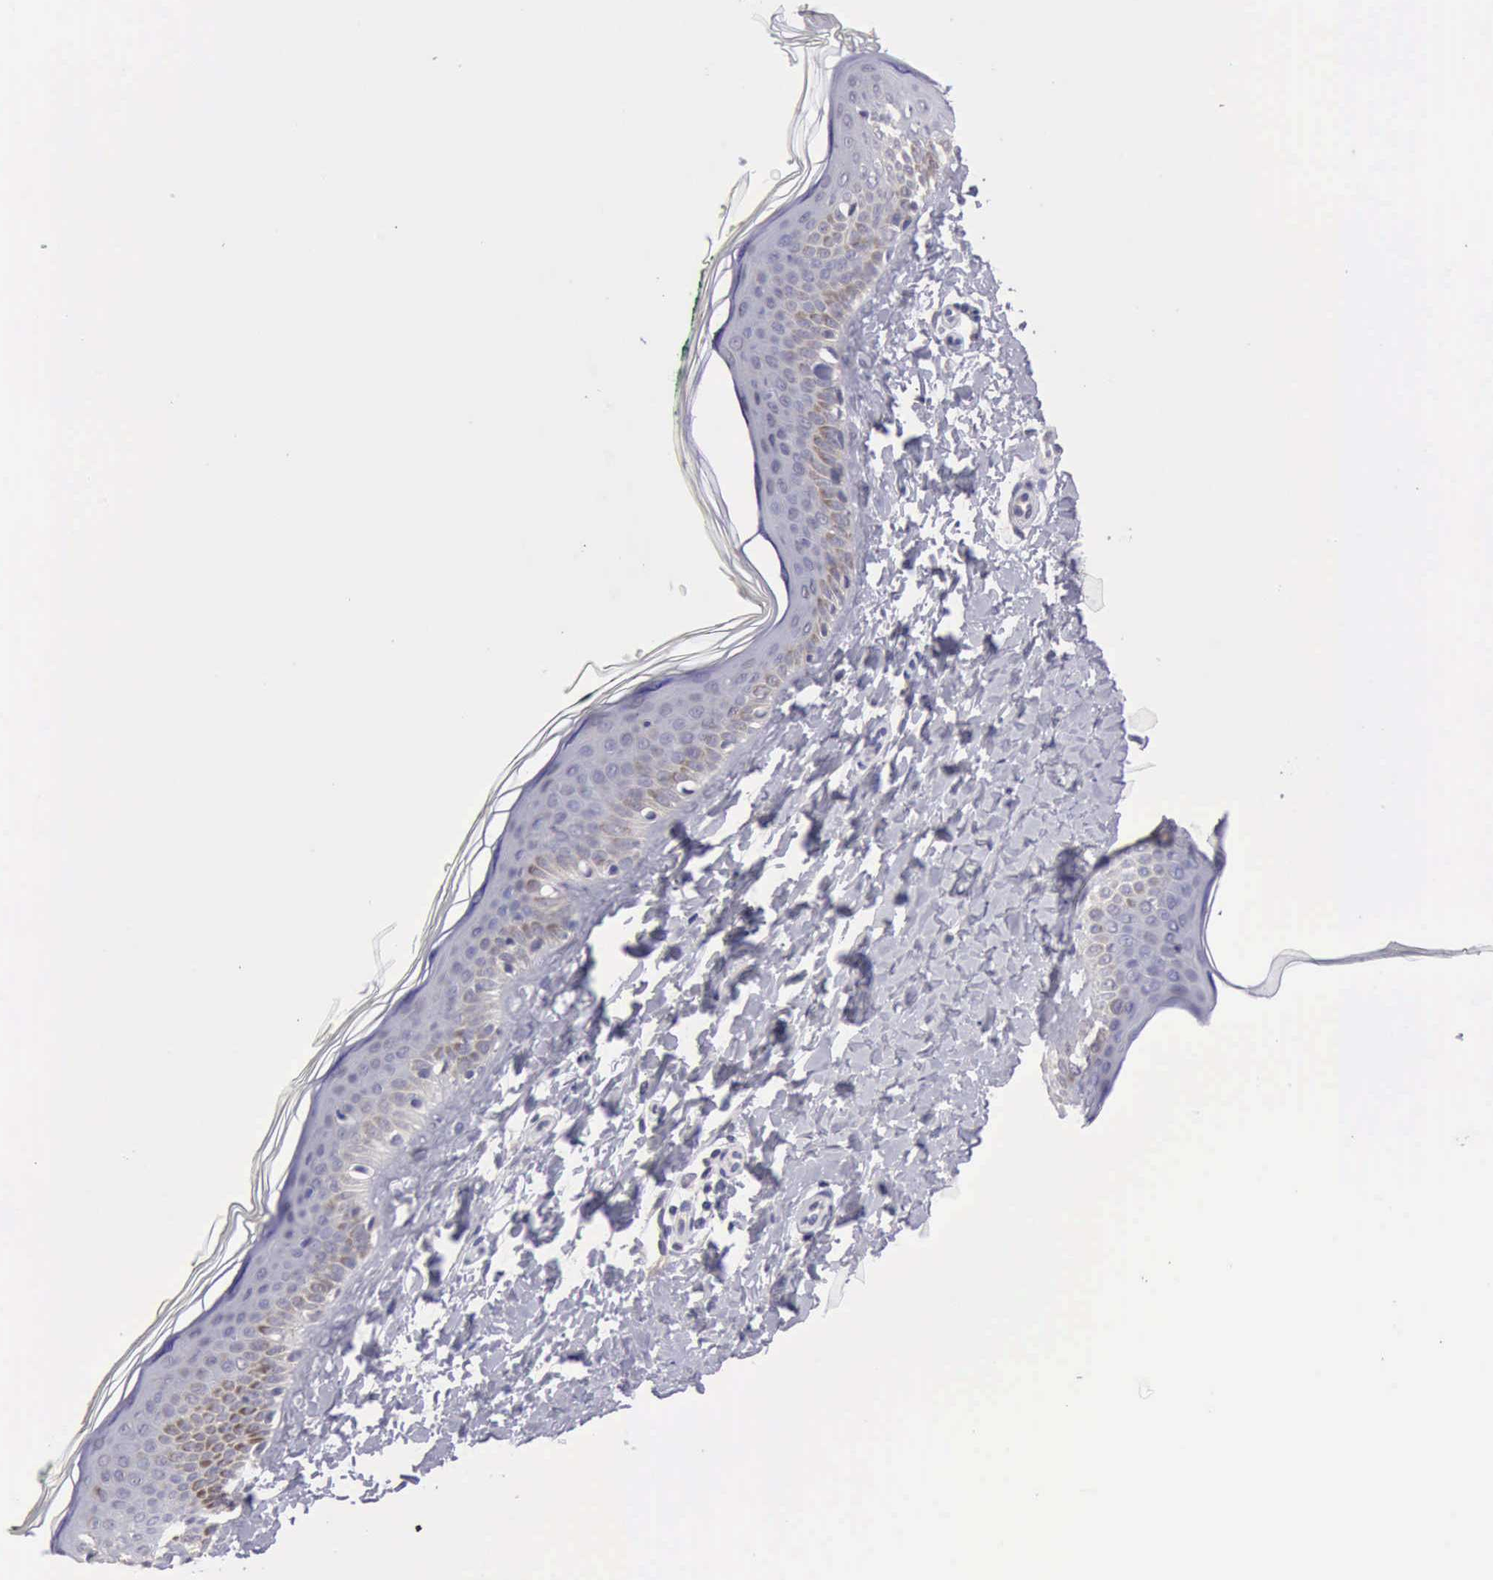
{"staining": {"intensity": "negative", "quantity": "none", "location": "none"}, "tissue": "melanoma", "cell_type": "Tumor cells", "image_type": "cancer", "snomed": [{"axis": "morphology", "description": "Malignant melanoma, NOS"}, {"axis": "topography", "description": "Skin"}], "caption": "High magnification brightfield microscopy of melanoma stained with DAB (brown) and counterstained with hematoxylin (blue): tumor cells show no significant positivity.", "gene": "KCND1", "patient": {"sex": "male", "age": 45}}